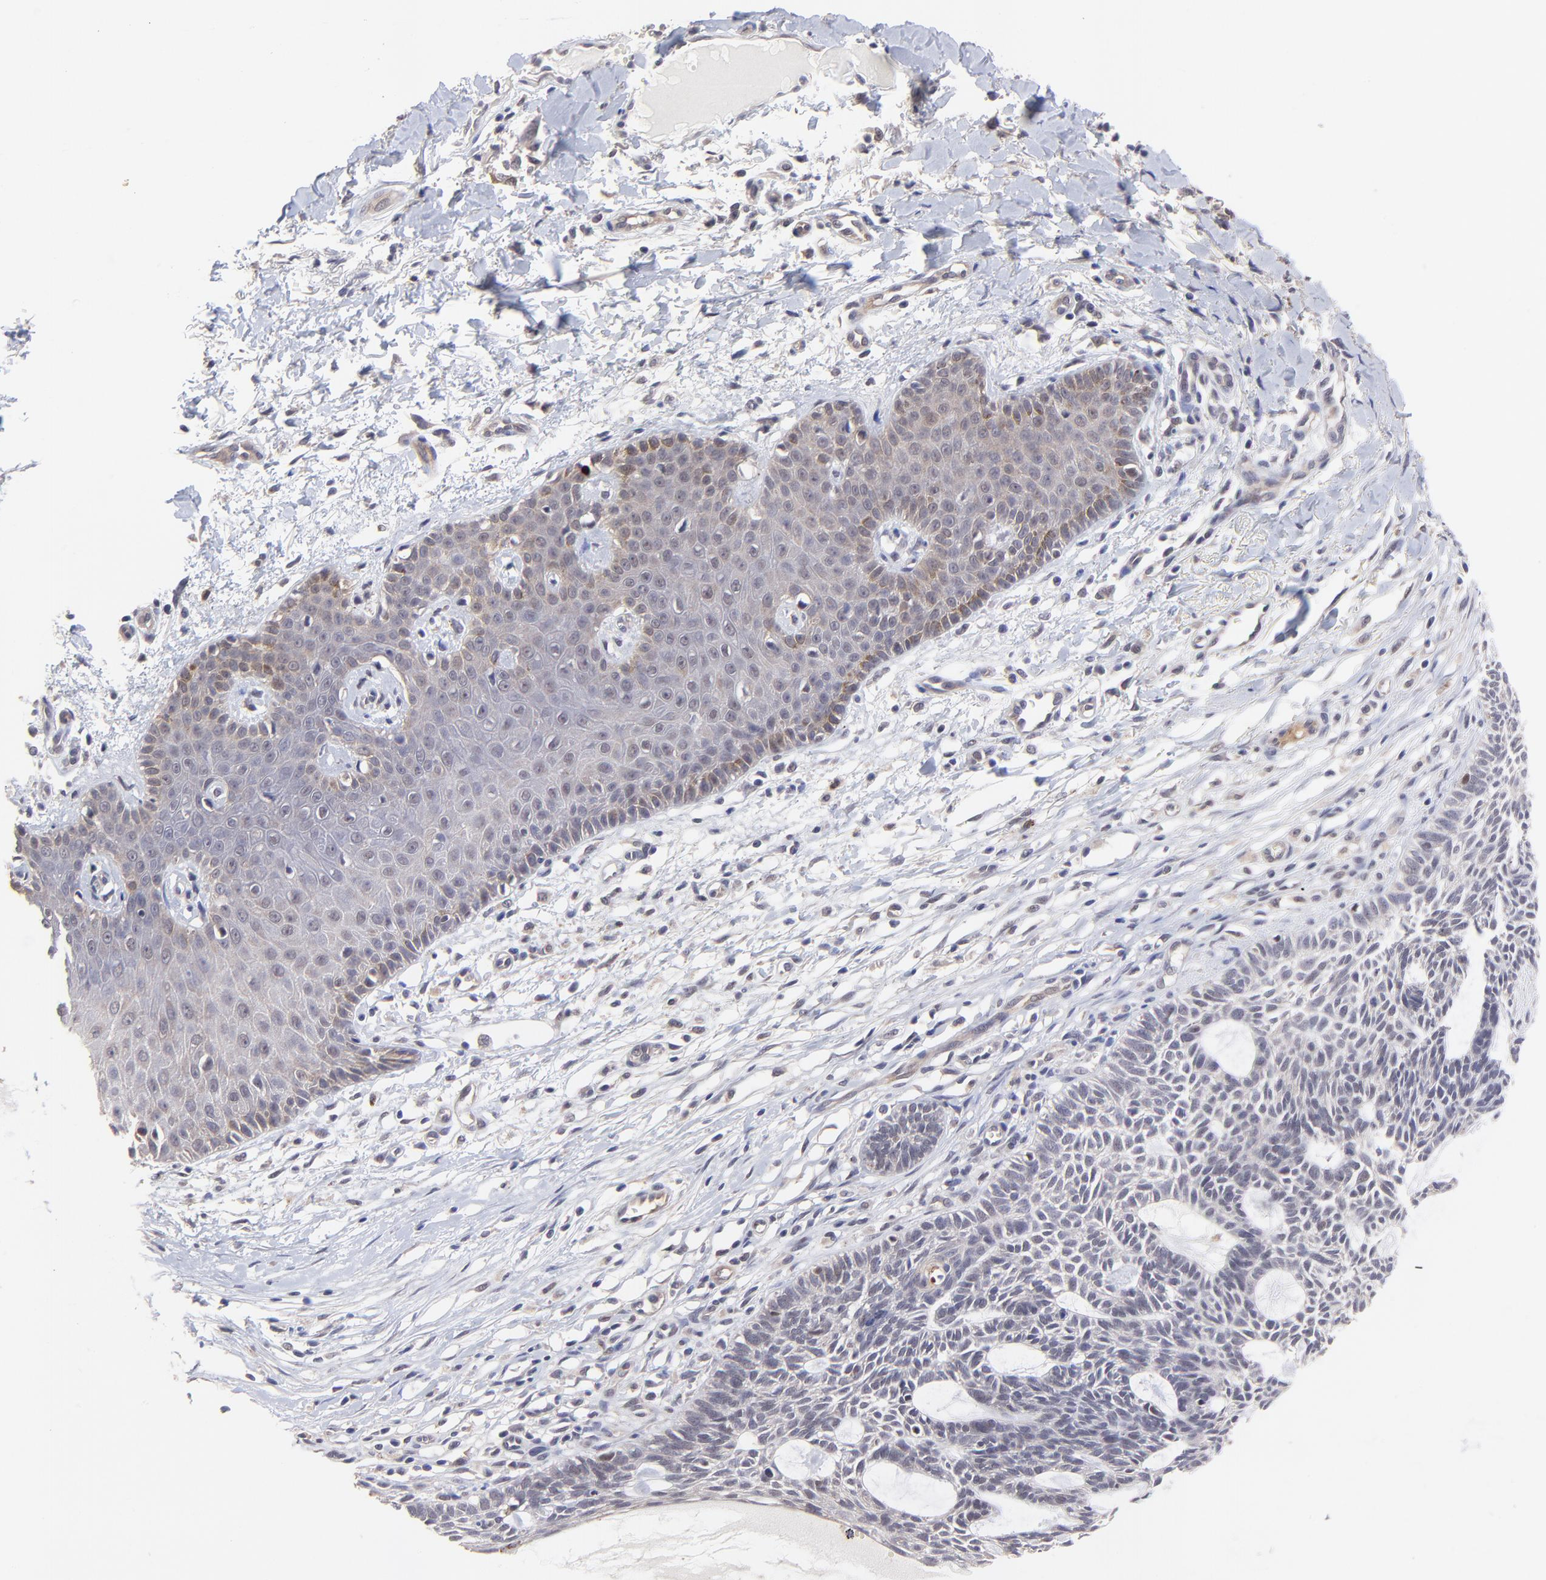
{"staining": {"intensity": "negative", "quantity": "none", "location": "none"}, "tissue": "skin cancer", "cell_type": "Tumor cells", "image_type": "cancer", "snomed": [{"axis": "morphology", "description": "Basal cell carcinoma"}, {"axis": "topography", "description": "Skin"}], "caption": "Tumor cells are negative for protein expression in human skin basal cell carcinoma.", "gene": "ZNF747", "patient": {"sex": "male", "age": 67}}